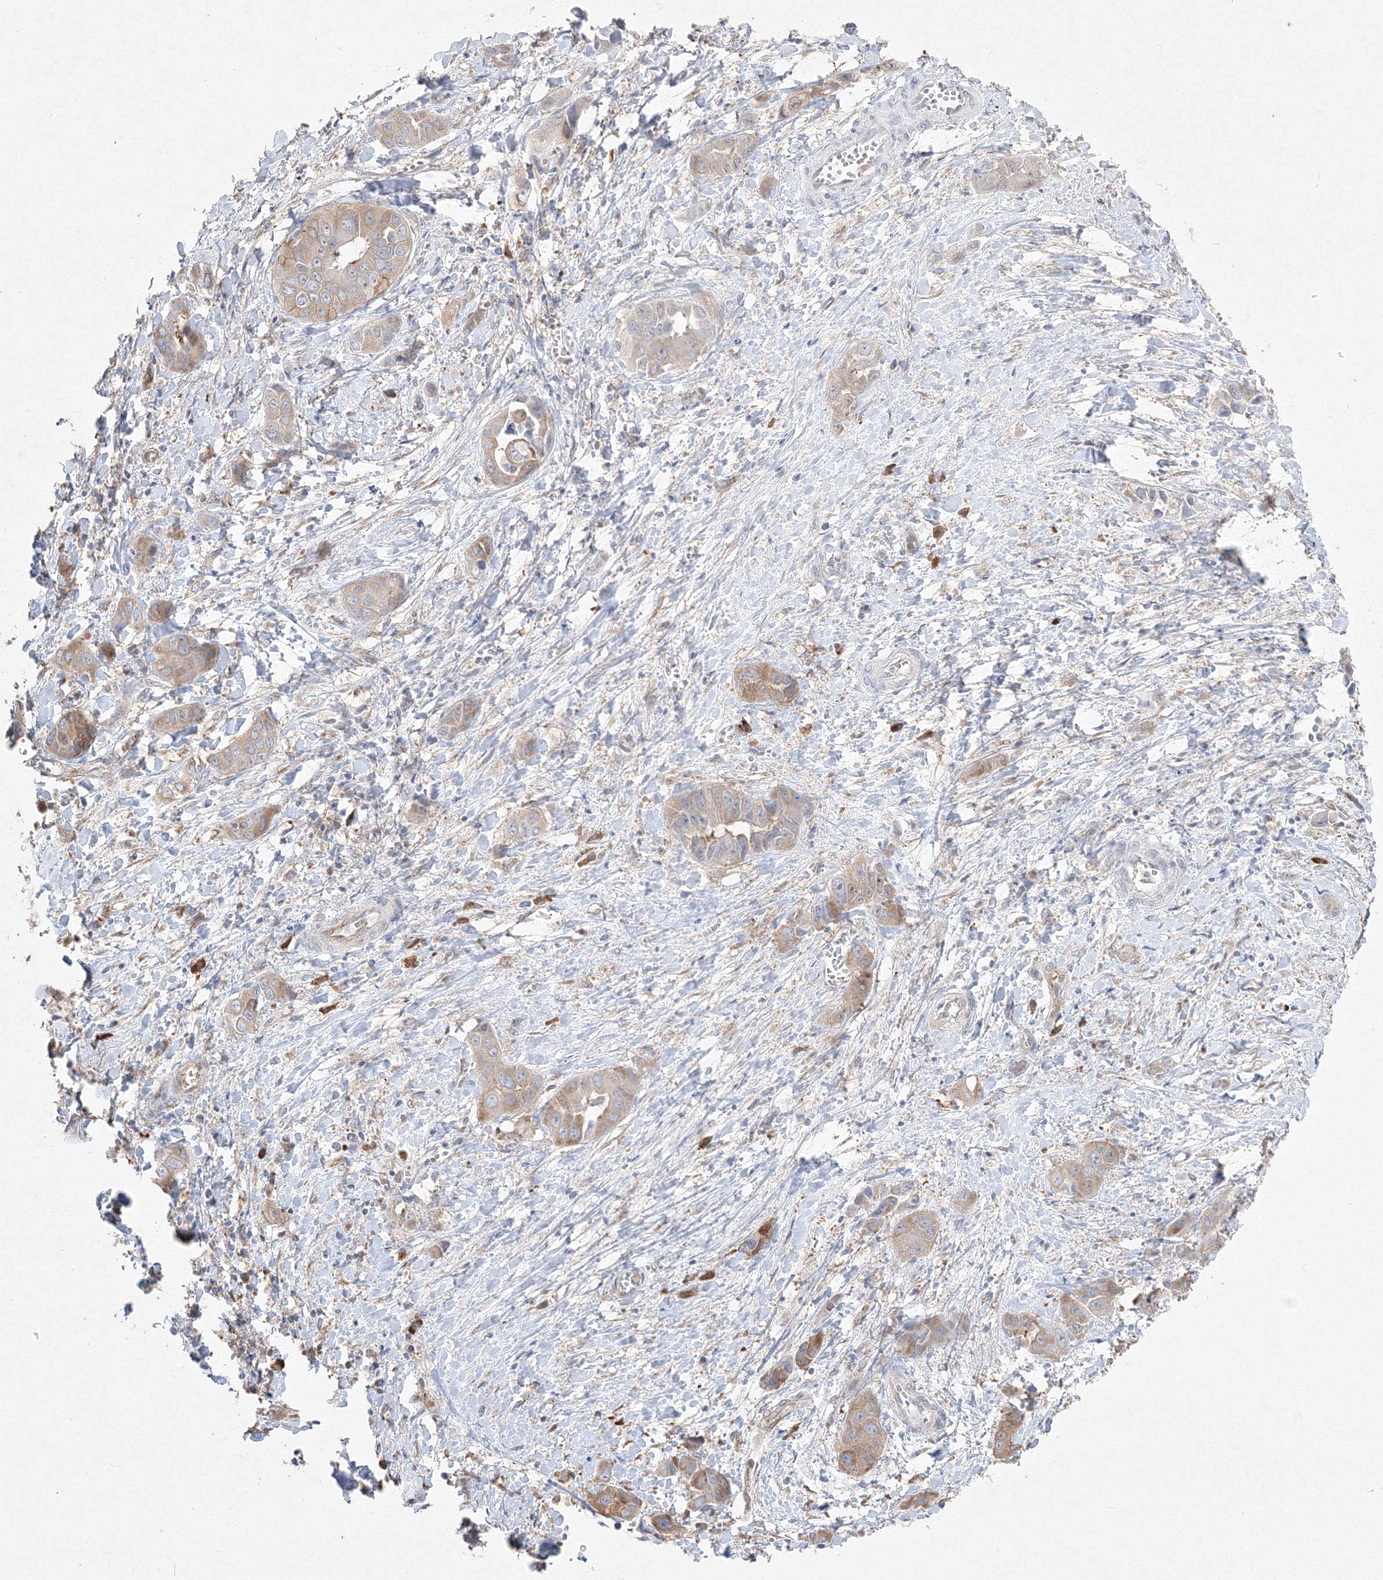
{"staining": {"intensity": "moderate", "quantity": "<25%", "location": "cytoplasmic/membranous"}, "tissue": "liver cancer", "cell_type": "Tumor cells", "image_type": "cancer", "snomed": [{"axis": "morphology", "description": "Cholangiocarcinoma"}, {"axis": "topography", "description": "Liver"}], "caption": "Cholangiocarcinoma (liver) stained with a protein marker exhibits moderate staining in tumor cells.", "gene": "FBXL8", "patient": {"sex": "female", "age": 52}}